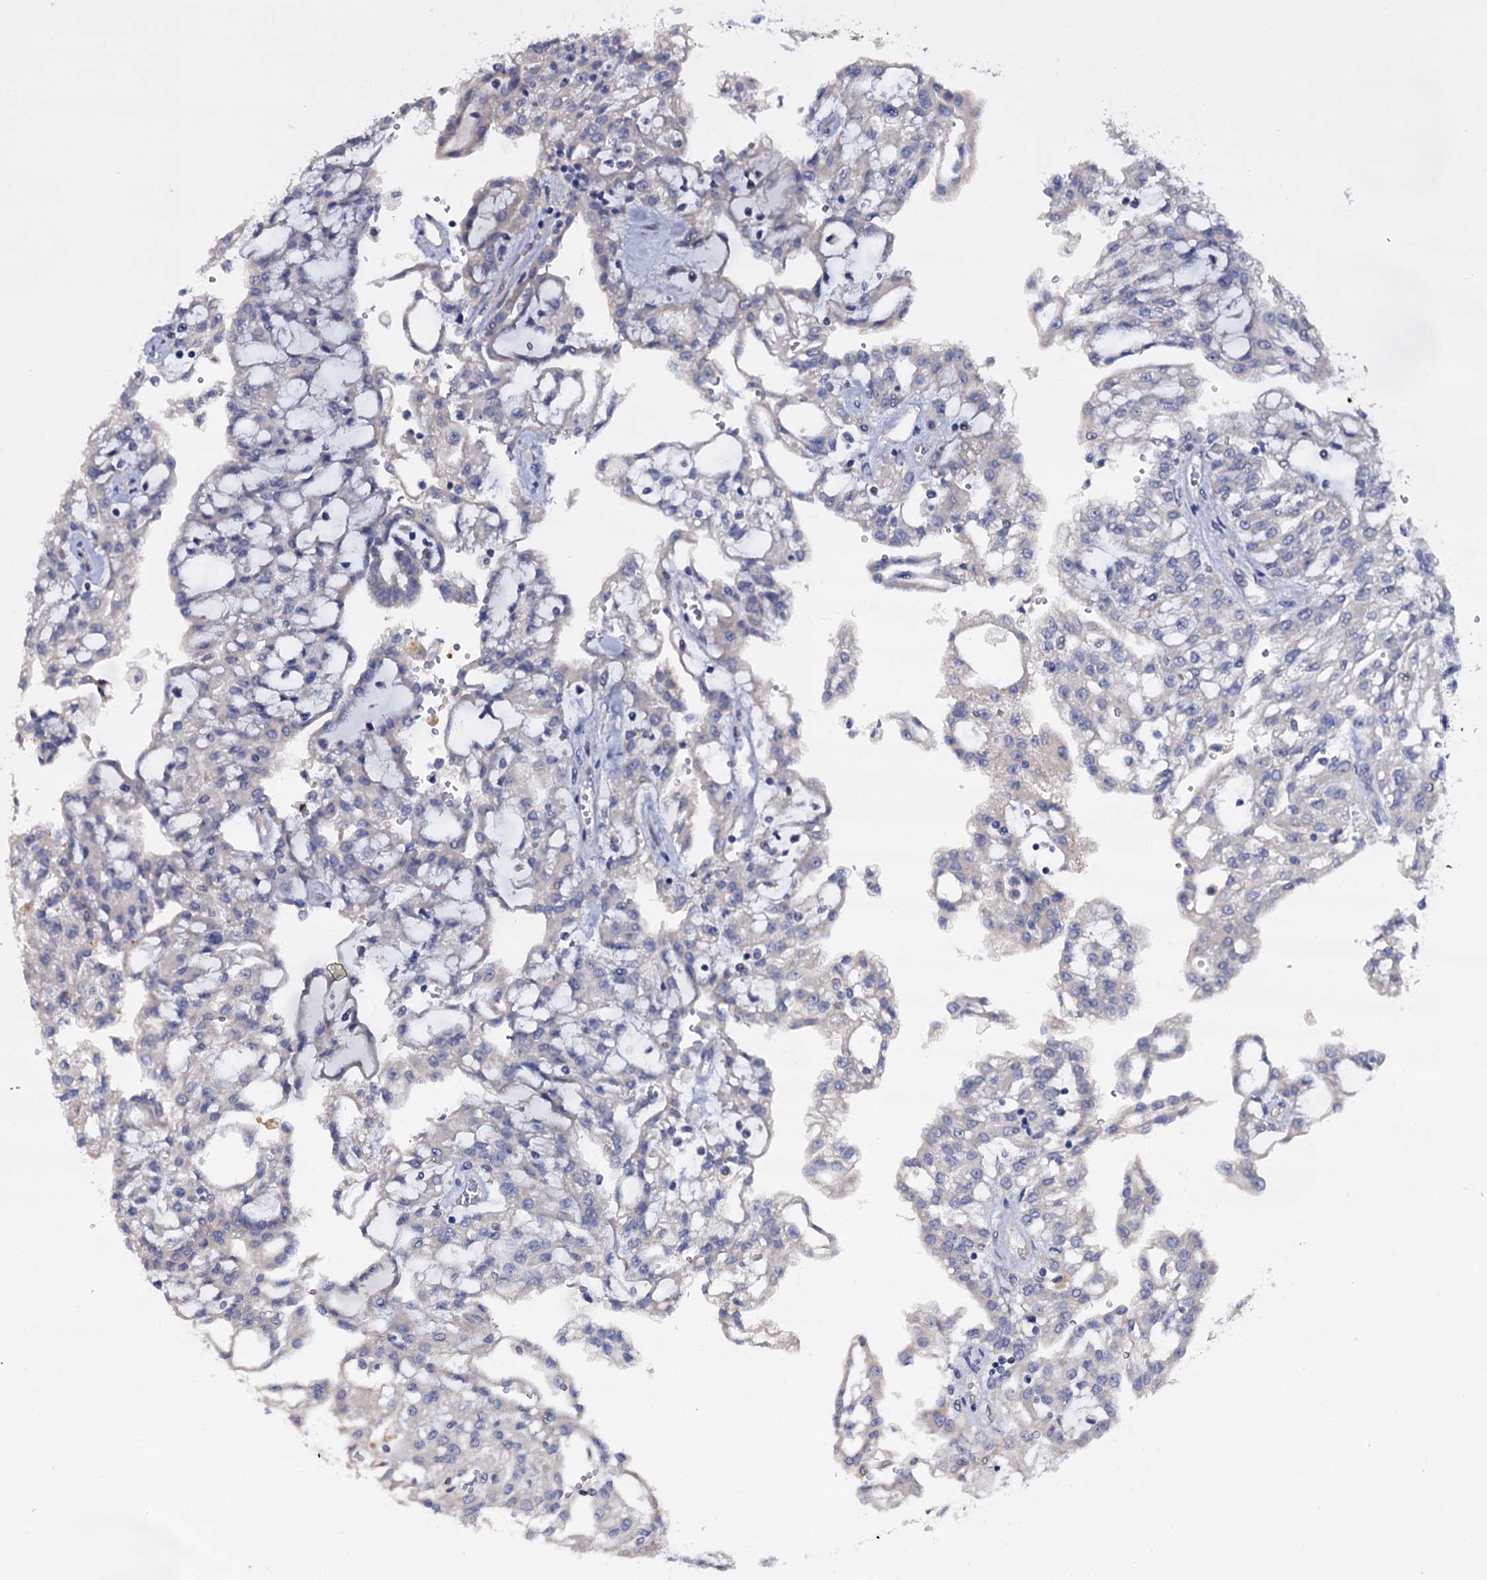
{"staining": {"intensity": "negative", "quantity": "none", "location": "none"}, "tissue": "renal cancer", "cell_type": "Tumor cells", "image_type": "cancer", "snomed": [{"axis": "morphology", "description": "Adenocarcinoma, NOS"}, {"axis": "topography", "description": "Kidney"}], "caption": "An immunohistochemistry histopathology image of renal adenocarcinoma is shown. There is no staining in tumor cells of renal adenocarcinoma.", "gene": "BCL2L14", "patient": {"sex": "male", "age": 63}}